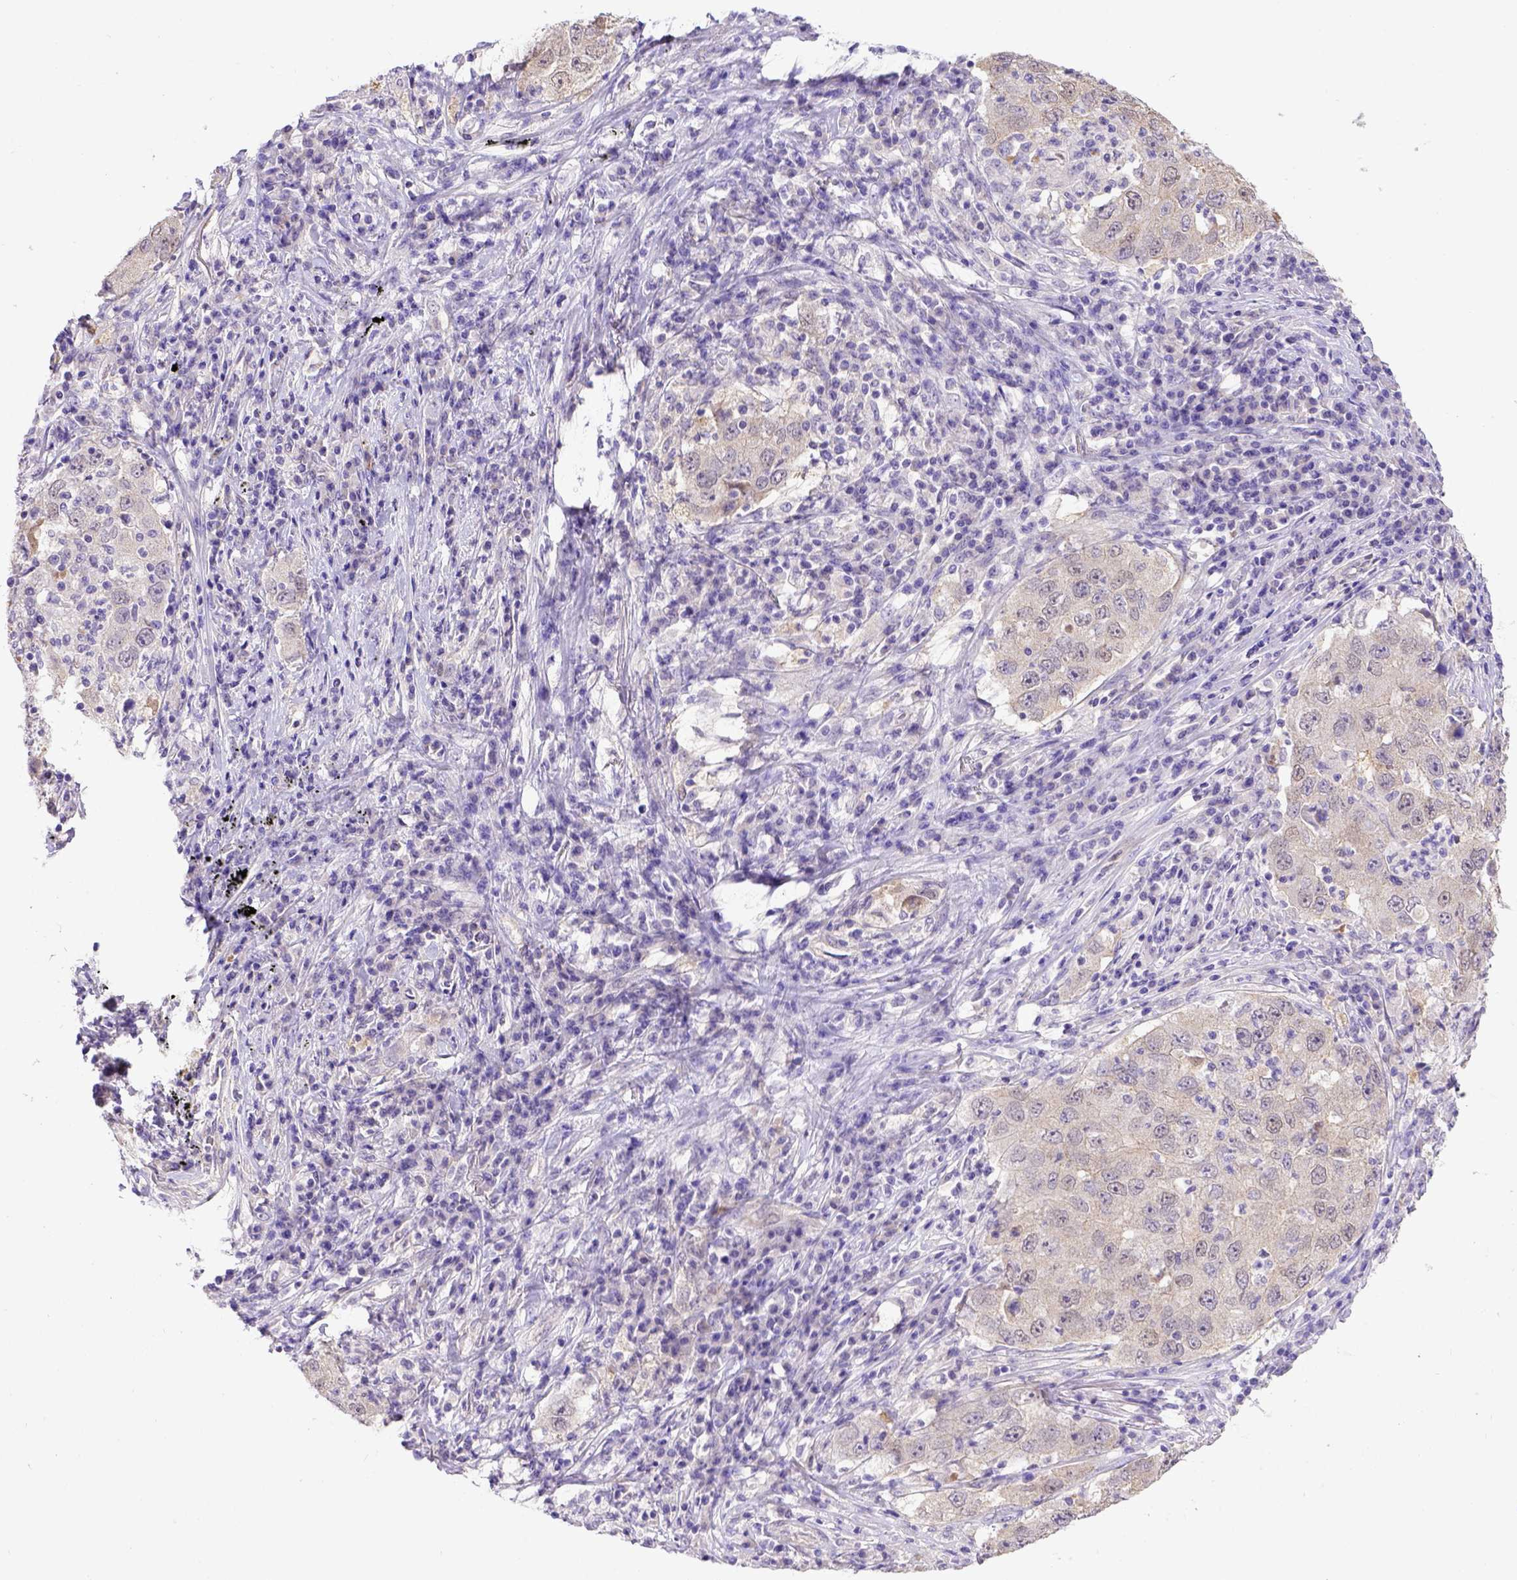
{"staining": {"intensity": "negative", "quantity": "none", "location": "none"}, "tissue": "lung cancer", "cell_type": "Tumor cells", "image_type": "cancer", "snomed": [{"axis": "morphology", "description": "Adenocarcinoma, NOS"}, {"axis": "topography", "description": "Lung"}], "caption": "Human lung cancer (adenocarcinoma) stained for a protein using immunohistochemistry exhibits no positivity in tumor cells.", "gene": "BTN1A1", "patient": {"sex": "male", "age": 73}}